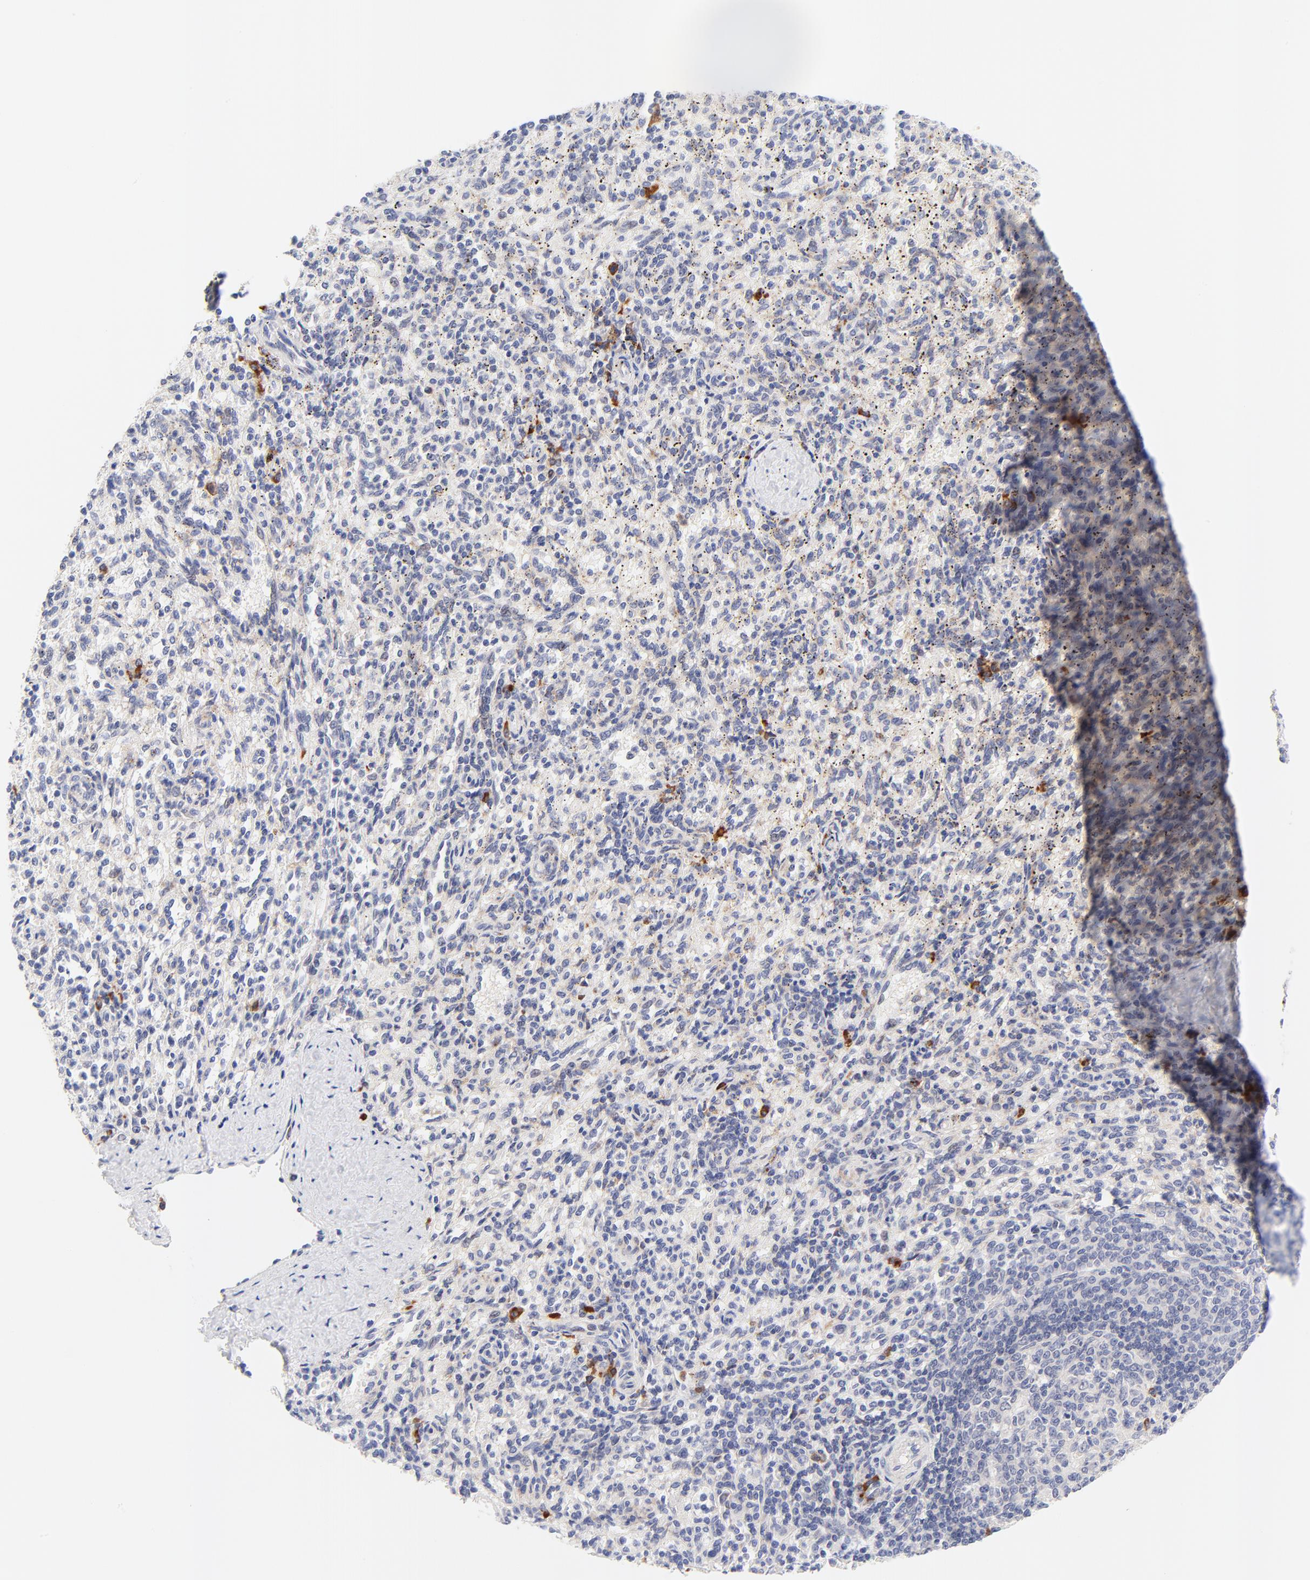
{"staining": {"intensity": "strong", "quantity": "<25%", "location": "cytoplasmic/membranous"}, "tissue": "spleen", "cell_type": "Cells in red pulp", "image_type": "normal", "snomed": [{"axis": "morphology", "description": "Normal tissue, NOS"}, {"axis": "topography", "description": "Spleen"}], "caption": "Immunohistochemistry (IHC) of normal spleen reveals medium levels of strong cytoplasmic/membranous positivity in about <25% of cells in red pulp.", "gene": "AFF2", "patient": {"sex": "female", "age": 10}}